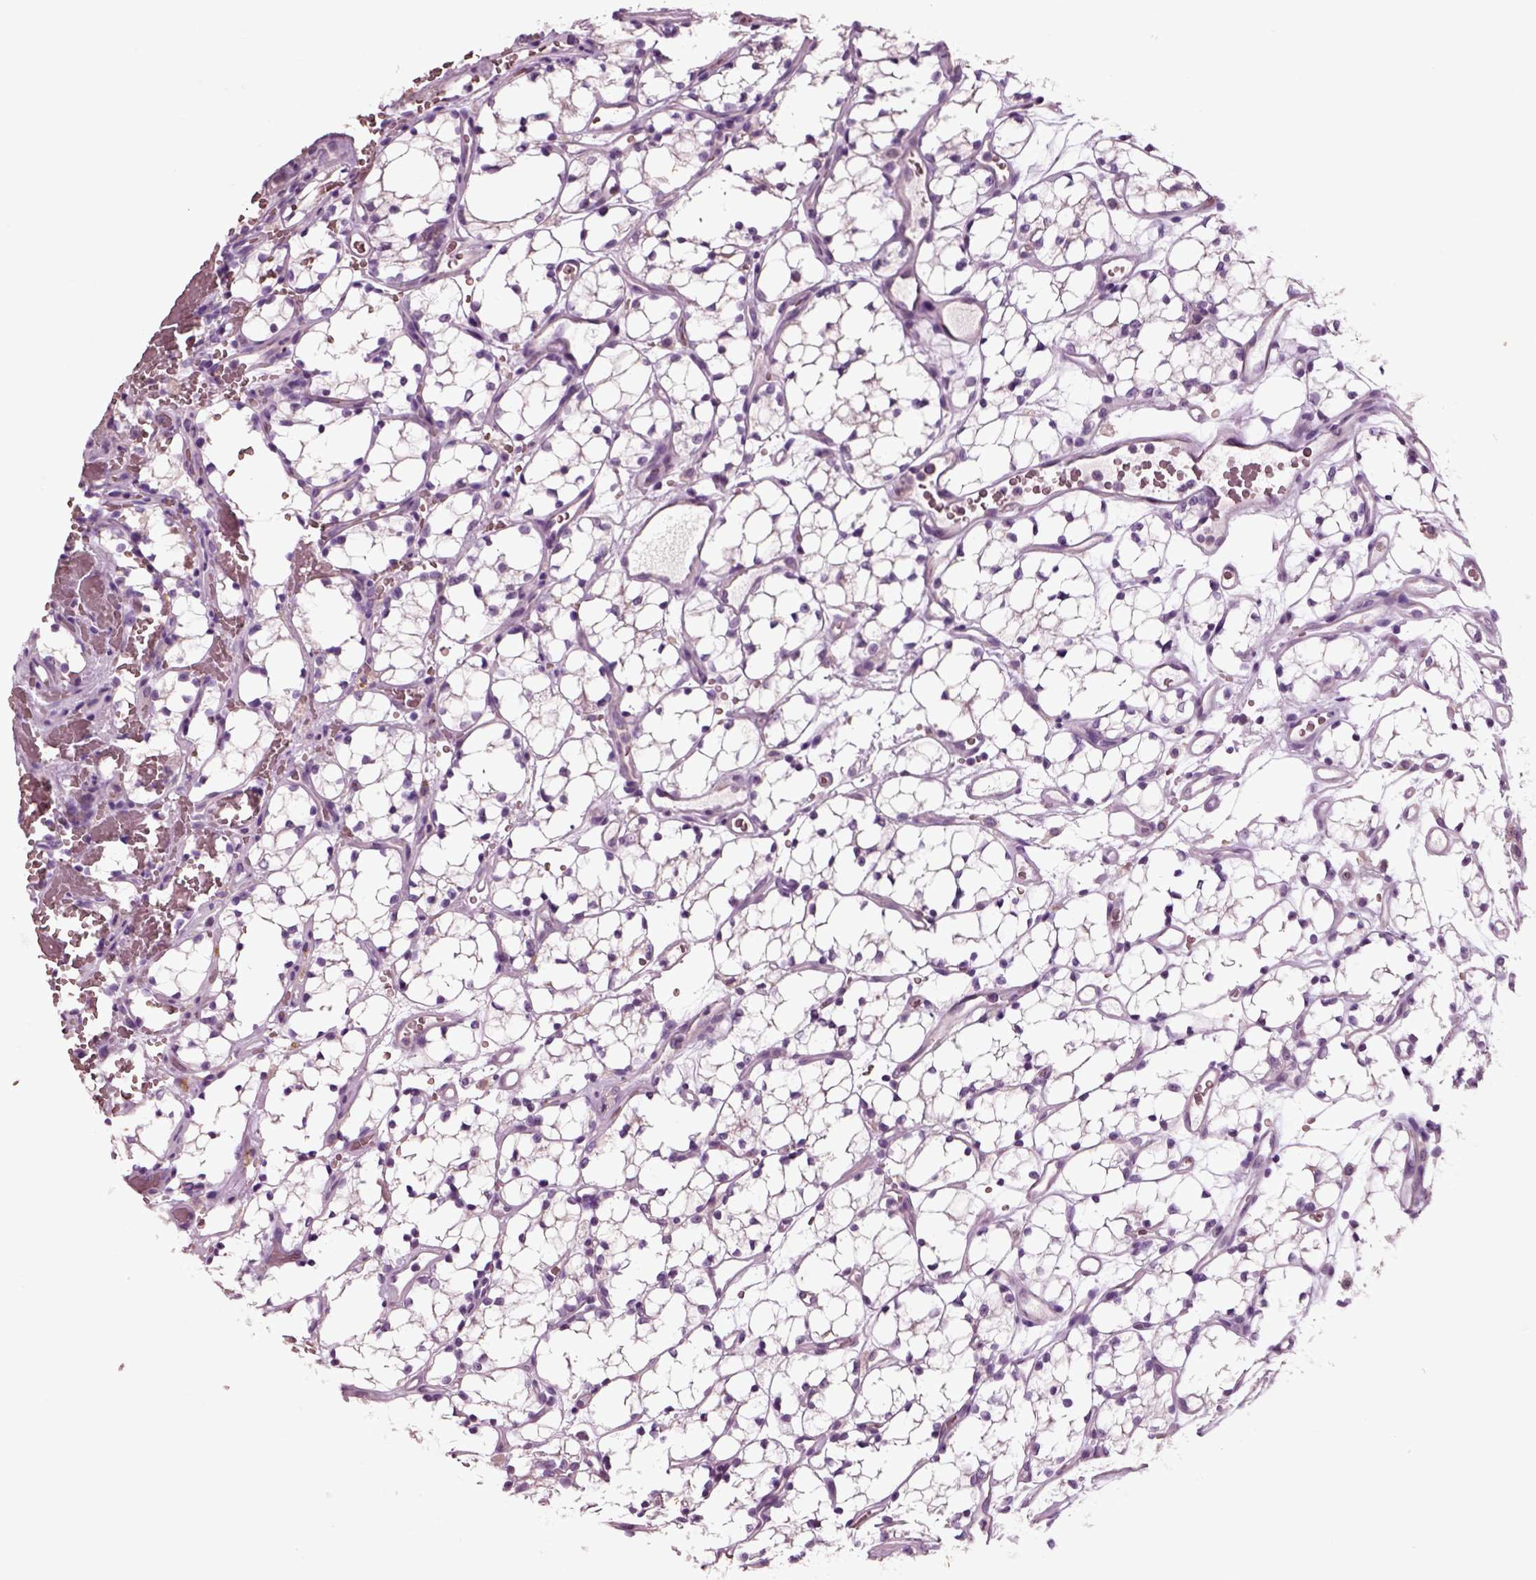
{"staining": {"intensity": "negative", "quantity": "none", "location": "none"}, "tissue": "renal cancer", "cell_type": "Tumor cells", "image_type": "cancer", "snomed": [{"axis": "morphology", "description": "Adenocarcinoma, NOS"}, {"axis": "topography", "description": "Kidney"}], "caption": "Immunohistochemical staining of human renal cancer demonstrates no significant expression in tumor cells.", "gene": "CHGB", "patient": {"sex": "female", "age": 69}}